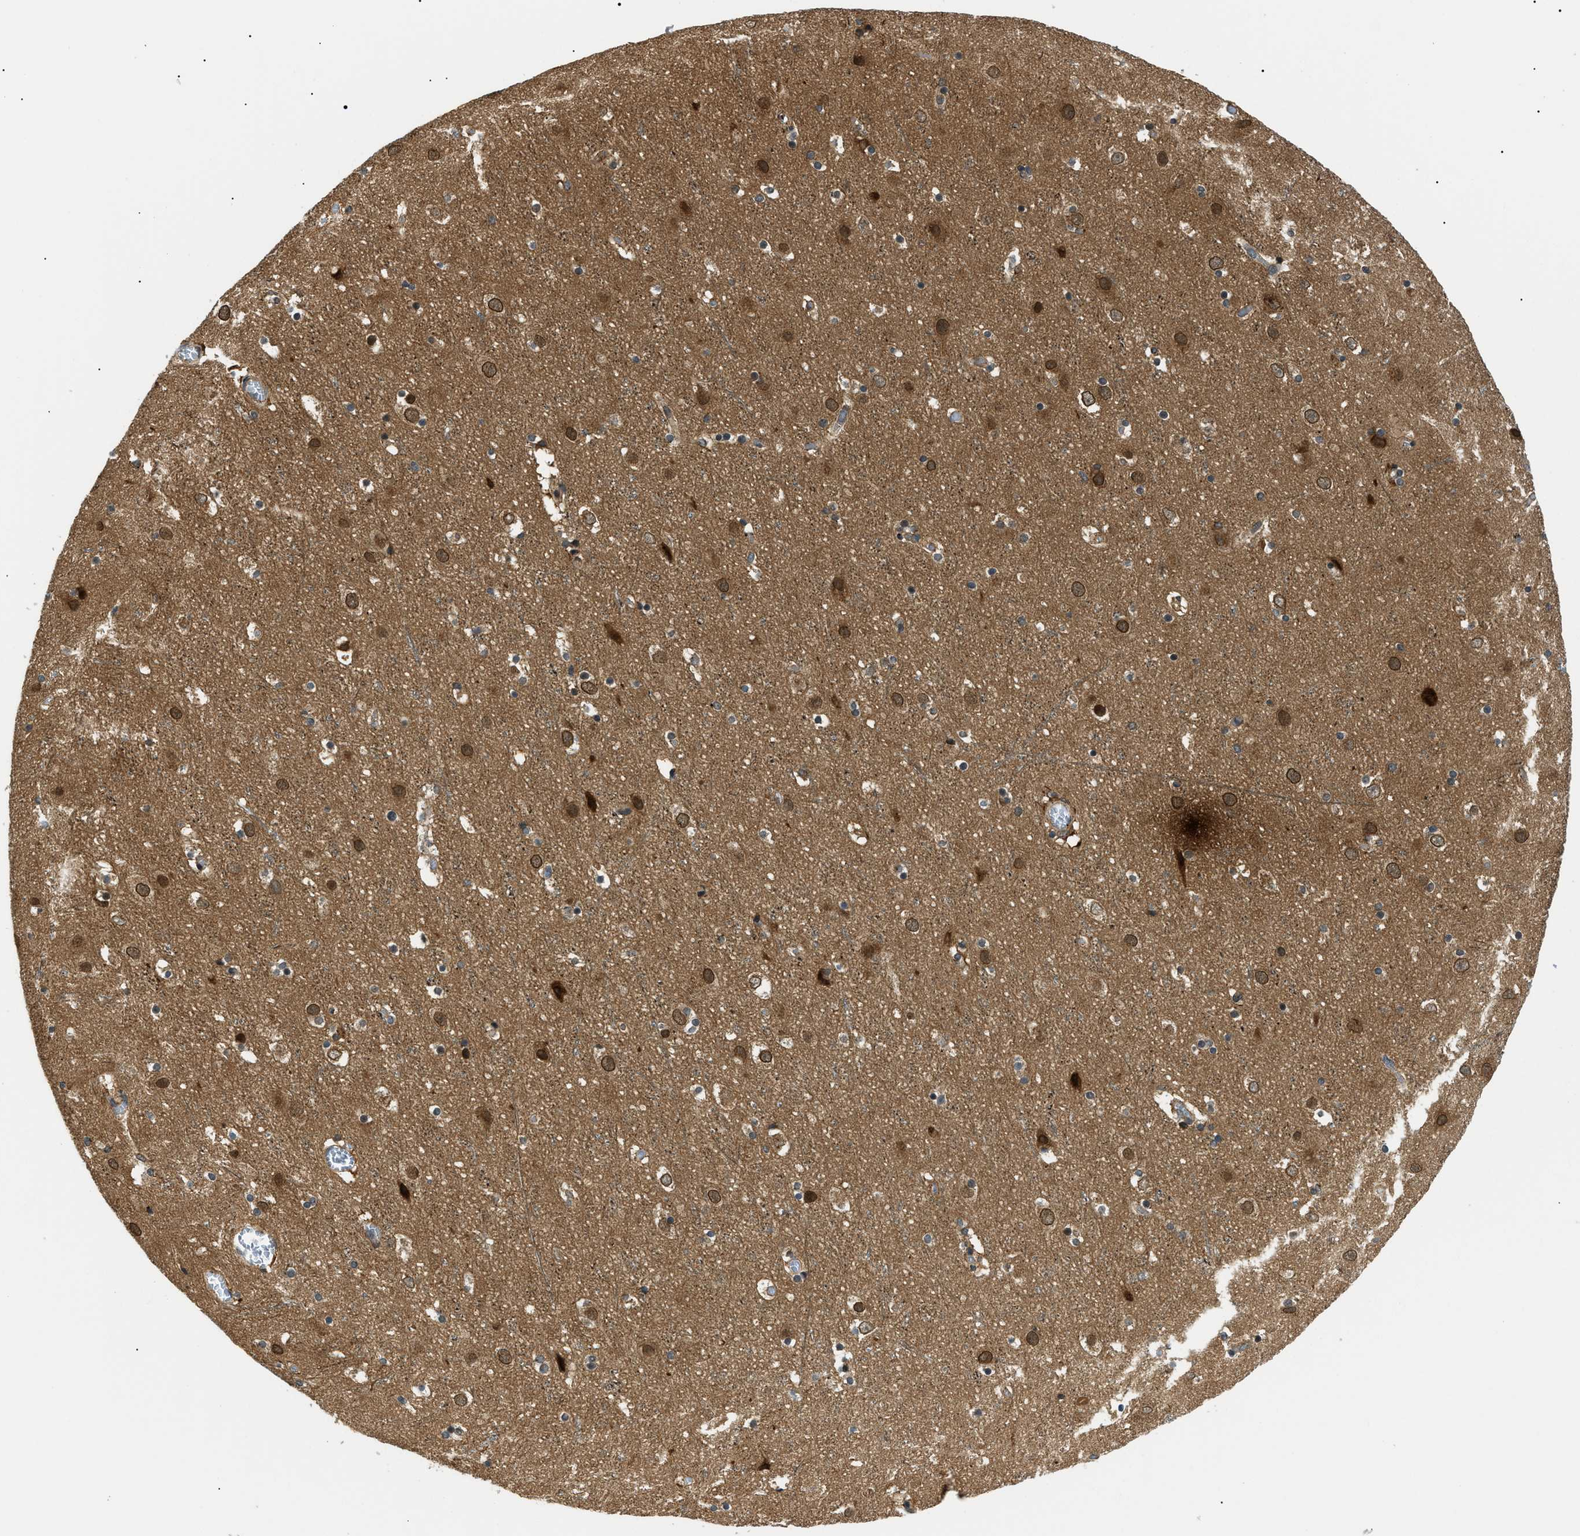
{"staining": {"intensity": "moderate", "quantity": ">75%", "location": "cytoplasmic/membranous"}, "tissue": "cerebral cortex", "cell_type": "Endothelial cells", "image_type": "normal", "snomed": [{"axis": "morphology", "description": "Normal tissue, NOS"}, {"axis": "topography", "description": "Cerebral cortex"}], "caption": "IHC photomicrograph of unremarkable human cerebral cortex stained for a protein (brown), which demonstrates medium levels of moderate cytoplasmic/membranous expression in approximately >75% of endothelial cells.", "gene": "ATP6AP1", "patient": {"sex": "male", "age": 45}}